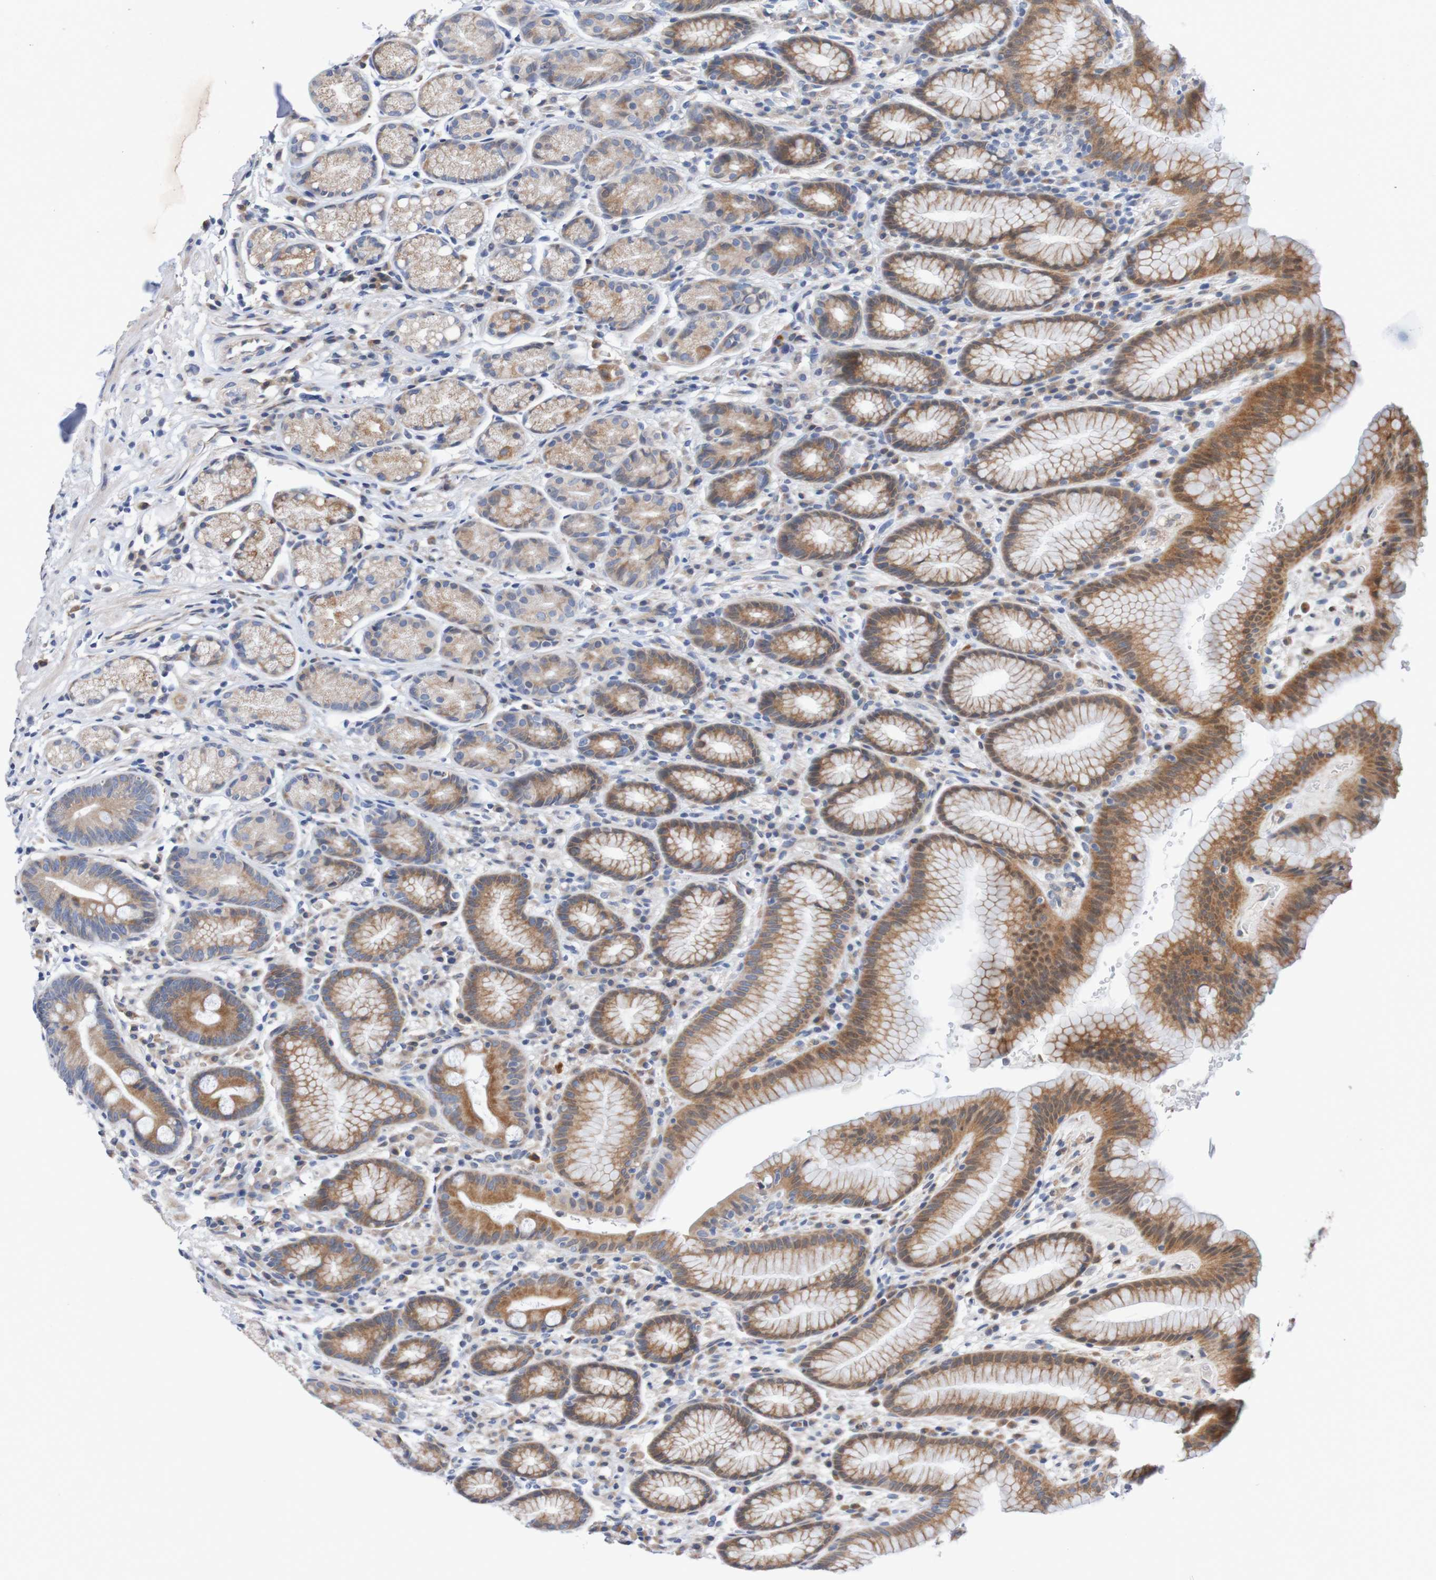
{"staining": {"intensity": "moderate", "quantity": "25%-75%", "location": "cytoplasmic/membranous"}, "tissue": "stomach", "cell_type": "Glandular cells", "image_type": "normal", "snomed": [{"axis": "morphology", "description": "Normal tissue, NOS"}, {"axis": "topography", "description": "Stomach, lower"}], "caption": "The histopathology image exhibits staining of normal stomach, revealing moderate cytoplasmic/membranous protein staining (brown color) within glandular cells.", "gene": "FIBP", "patient": {"sex": "male", "age": 52}}